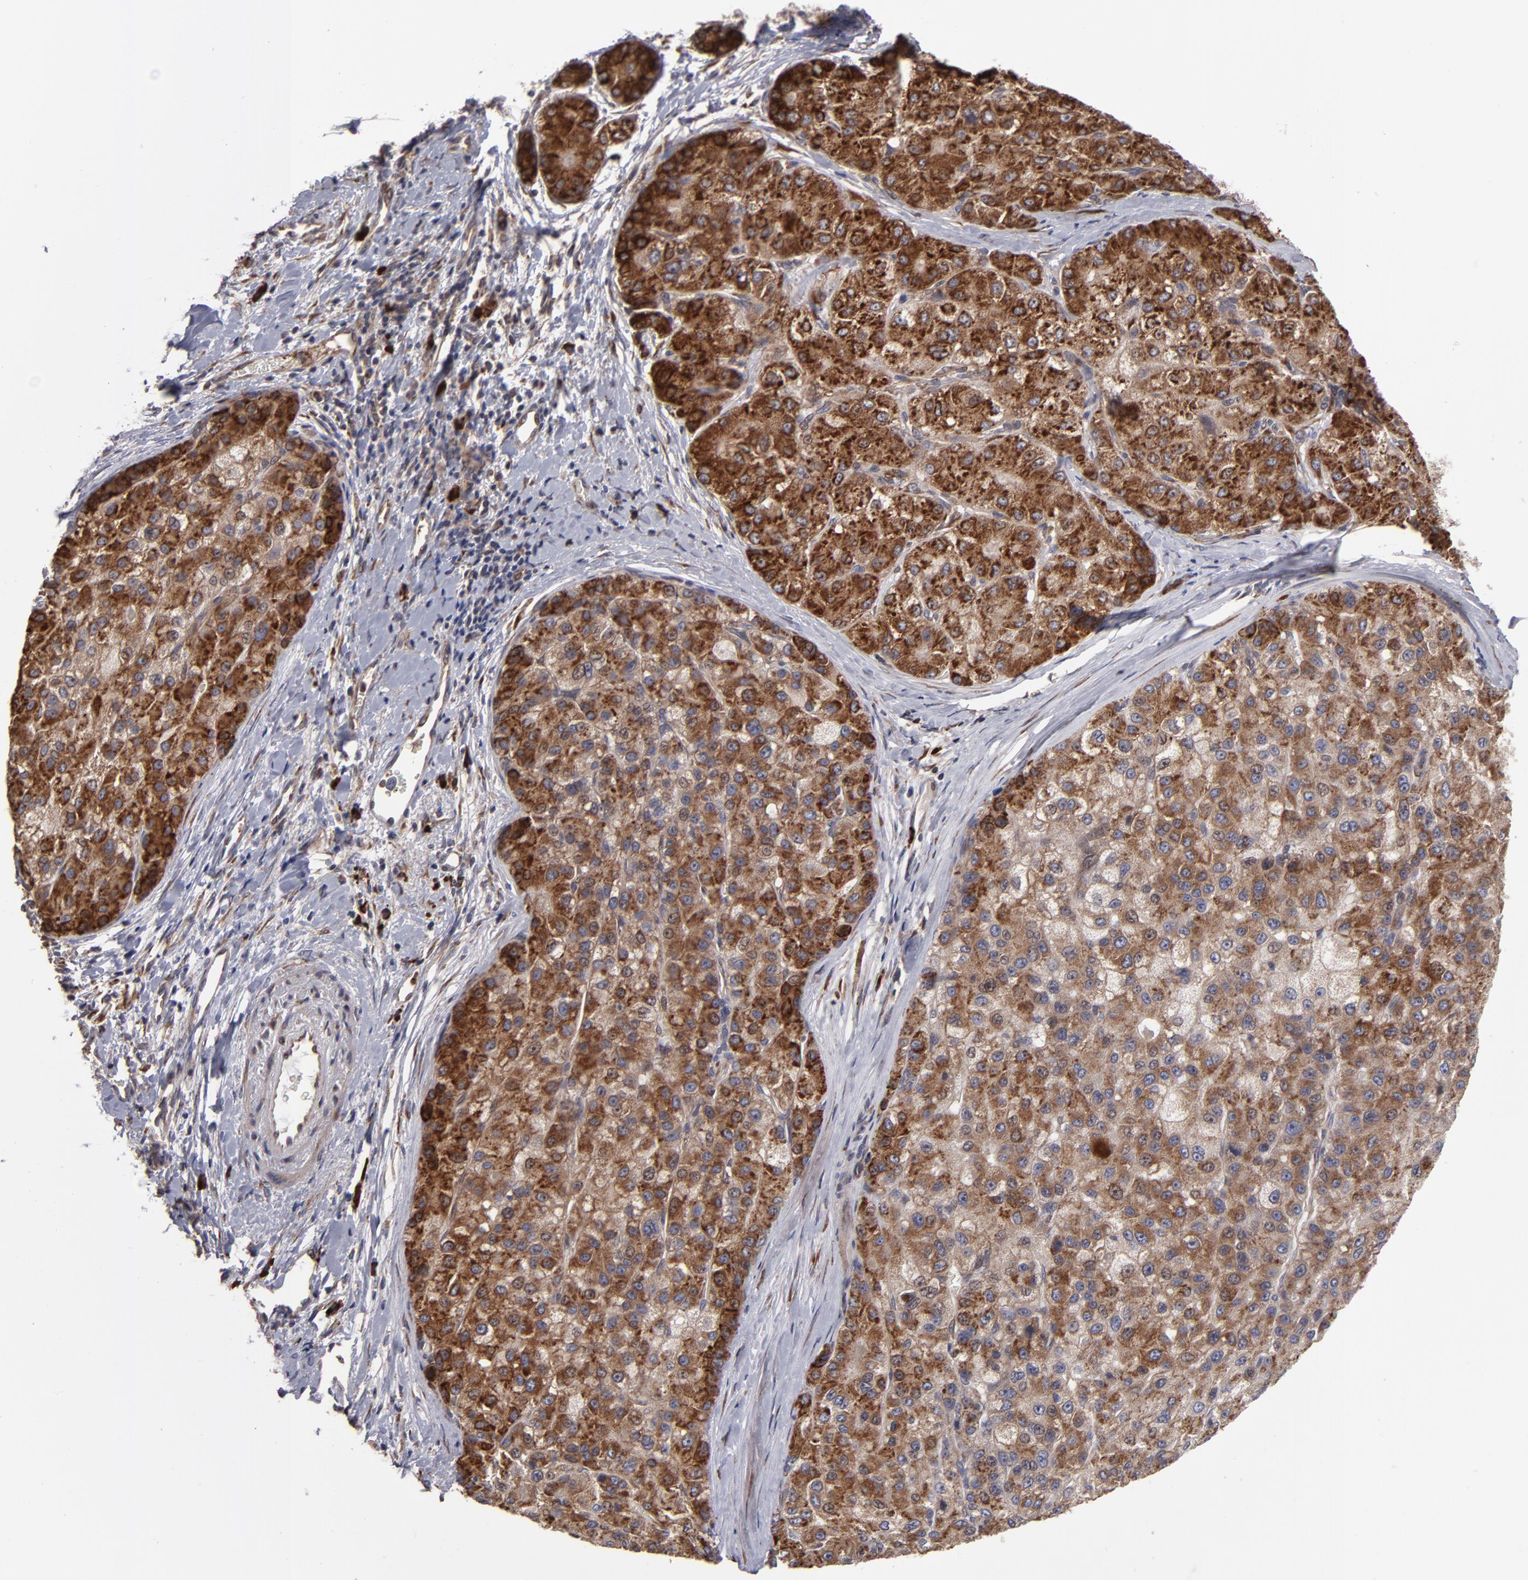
{"staining": {"intensity": "strong", "quantity": ">75%", "location": "cytoplasmic/membranous"}, "tissue": "liver cancer", "cell_type": "Tumor cells", "image_type": "cancer", "snomed": [{"axis": "morphology", "description": "Carcinoma, Hepatocellular, NOS"}, {"axis": "topography", "description": "Liver"}], "caption": "Protein staining shows strong cytoplasmic/membranous positivity in about >75% of tumor cells in liver cancer. The protein is shown in brown color, while the nuclei are stained blue.", "gene": "SND1", "patient": {"sex": "male", "age": 80}}